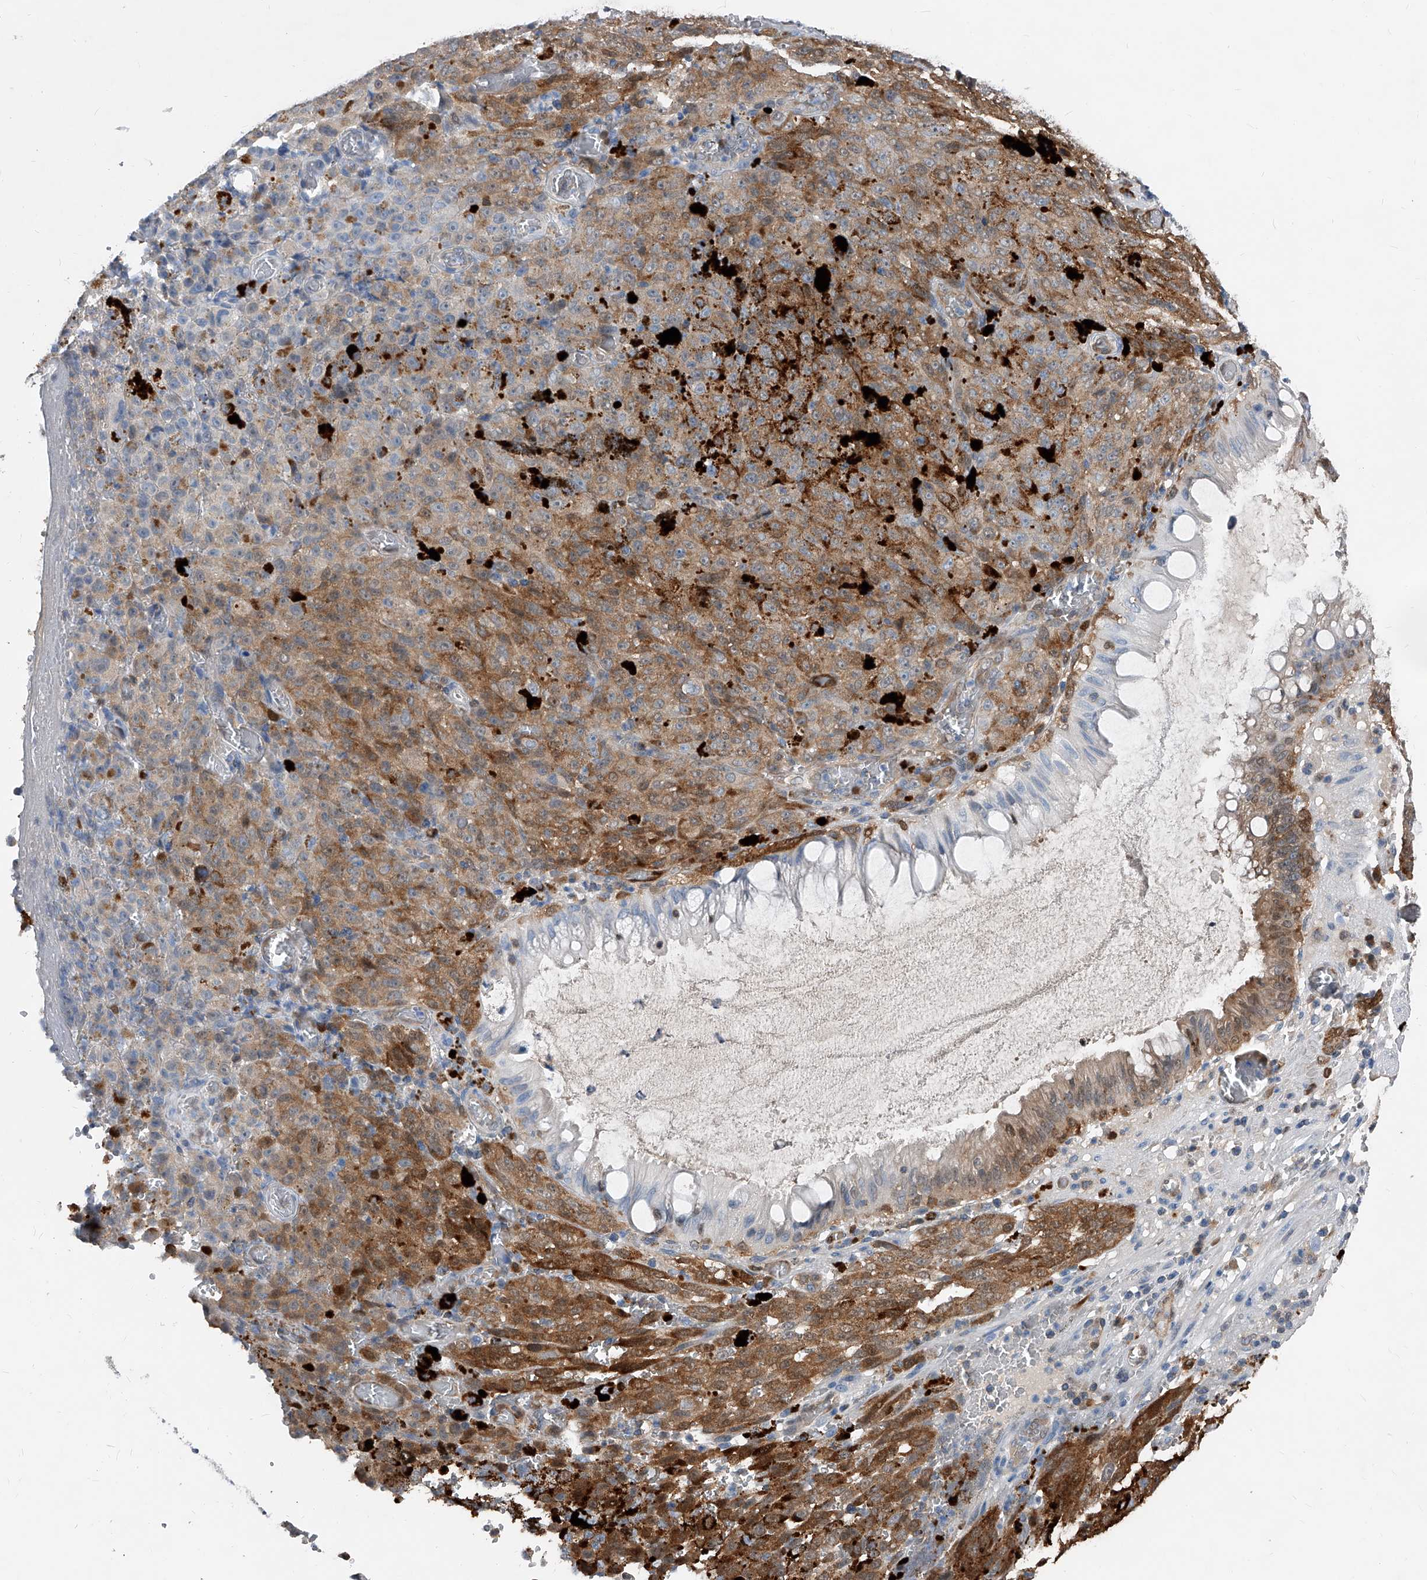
{"staining": {"intensity": "moderate", "quantity": ">75%", "location": "cytoplasmic/membranous"}, "tissue": "melanoma", "cell_type": "Tumor cells", "image_type": "cancer", "snomed": [{"axis": "morphology", "description": "Malignant melanoma, NOS"}, {"axis": "topography", "description": "Rectum"}], "caption": "Immunohistochemistry (IHC) micrograph of malignant melanoma stained for a protein (brown), which displays medium levels of moderate cytoplasmic/membranous staining in about >75% of tumor cells.", "gene": "MAP2K6", "patient": {"sex": "female", "age": 81}}